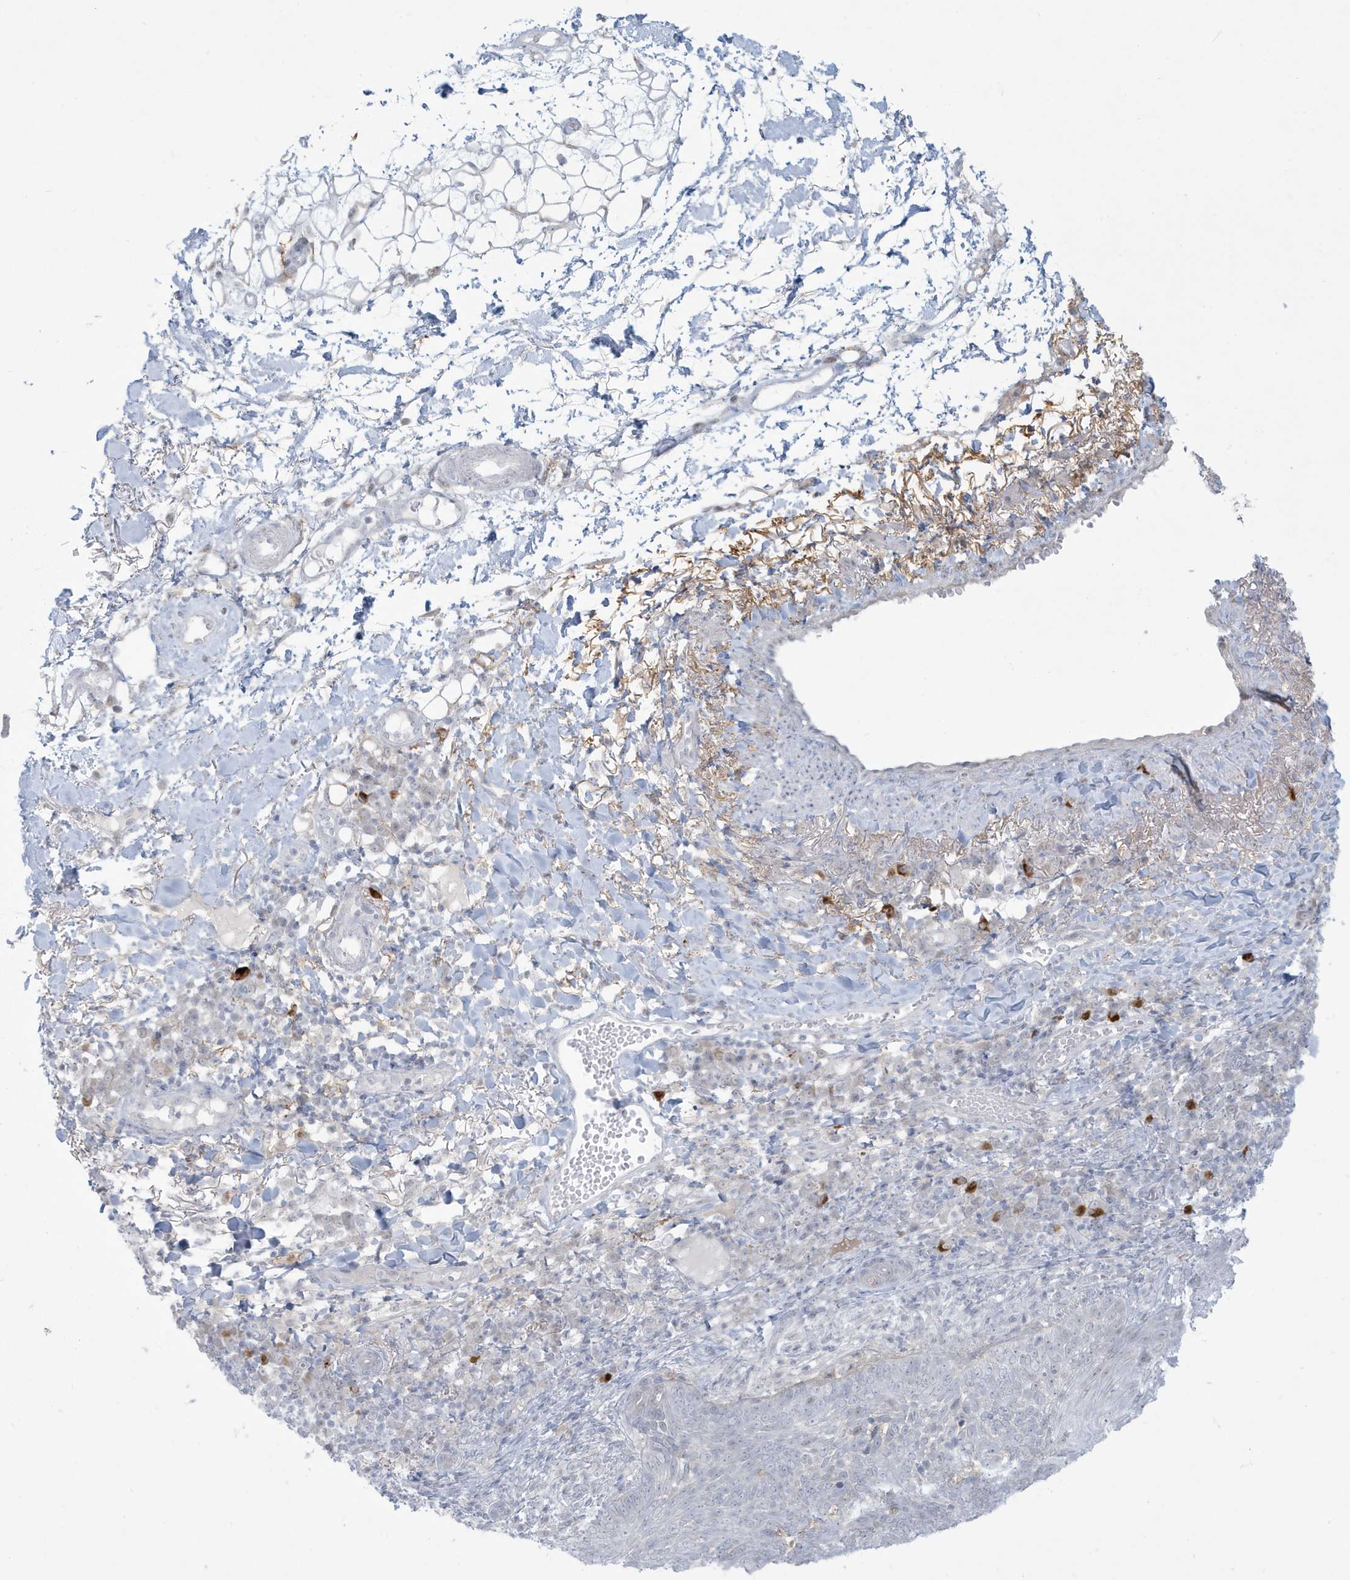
{"staining": {"intensity": "negative", "quantity": "none", "location": "none"}, "tissue": "skin cancer", "cell_type": "Tumor cells", "image_type": "cancer", "snomed": [{"axis": "morphology", "description": "Basal cell carcinoma"}, {"axis": "topography", "description": "Skin"}], "caption": "DAB immunohistochemical staining of human skin cancer (basal cell carcinoma) demonstrates no significant staining in tumor cells.", "gene": "HERC6", "patient": {"sex": "male", "age": 85}}